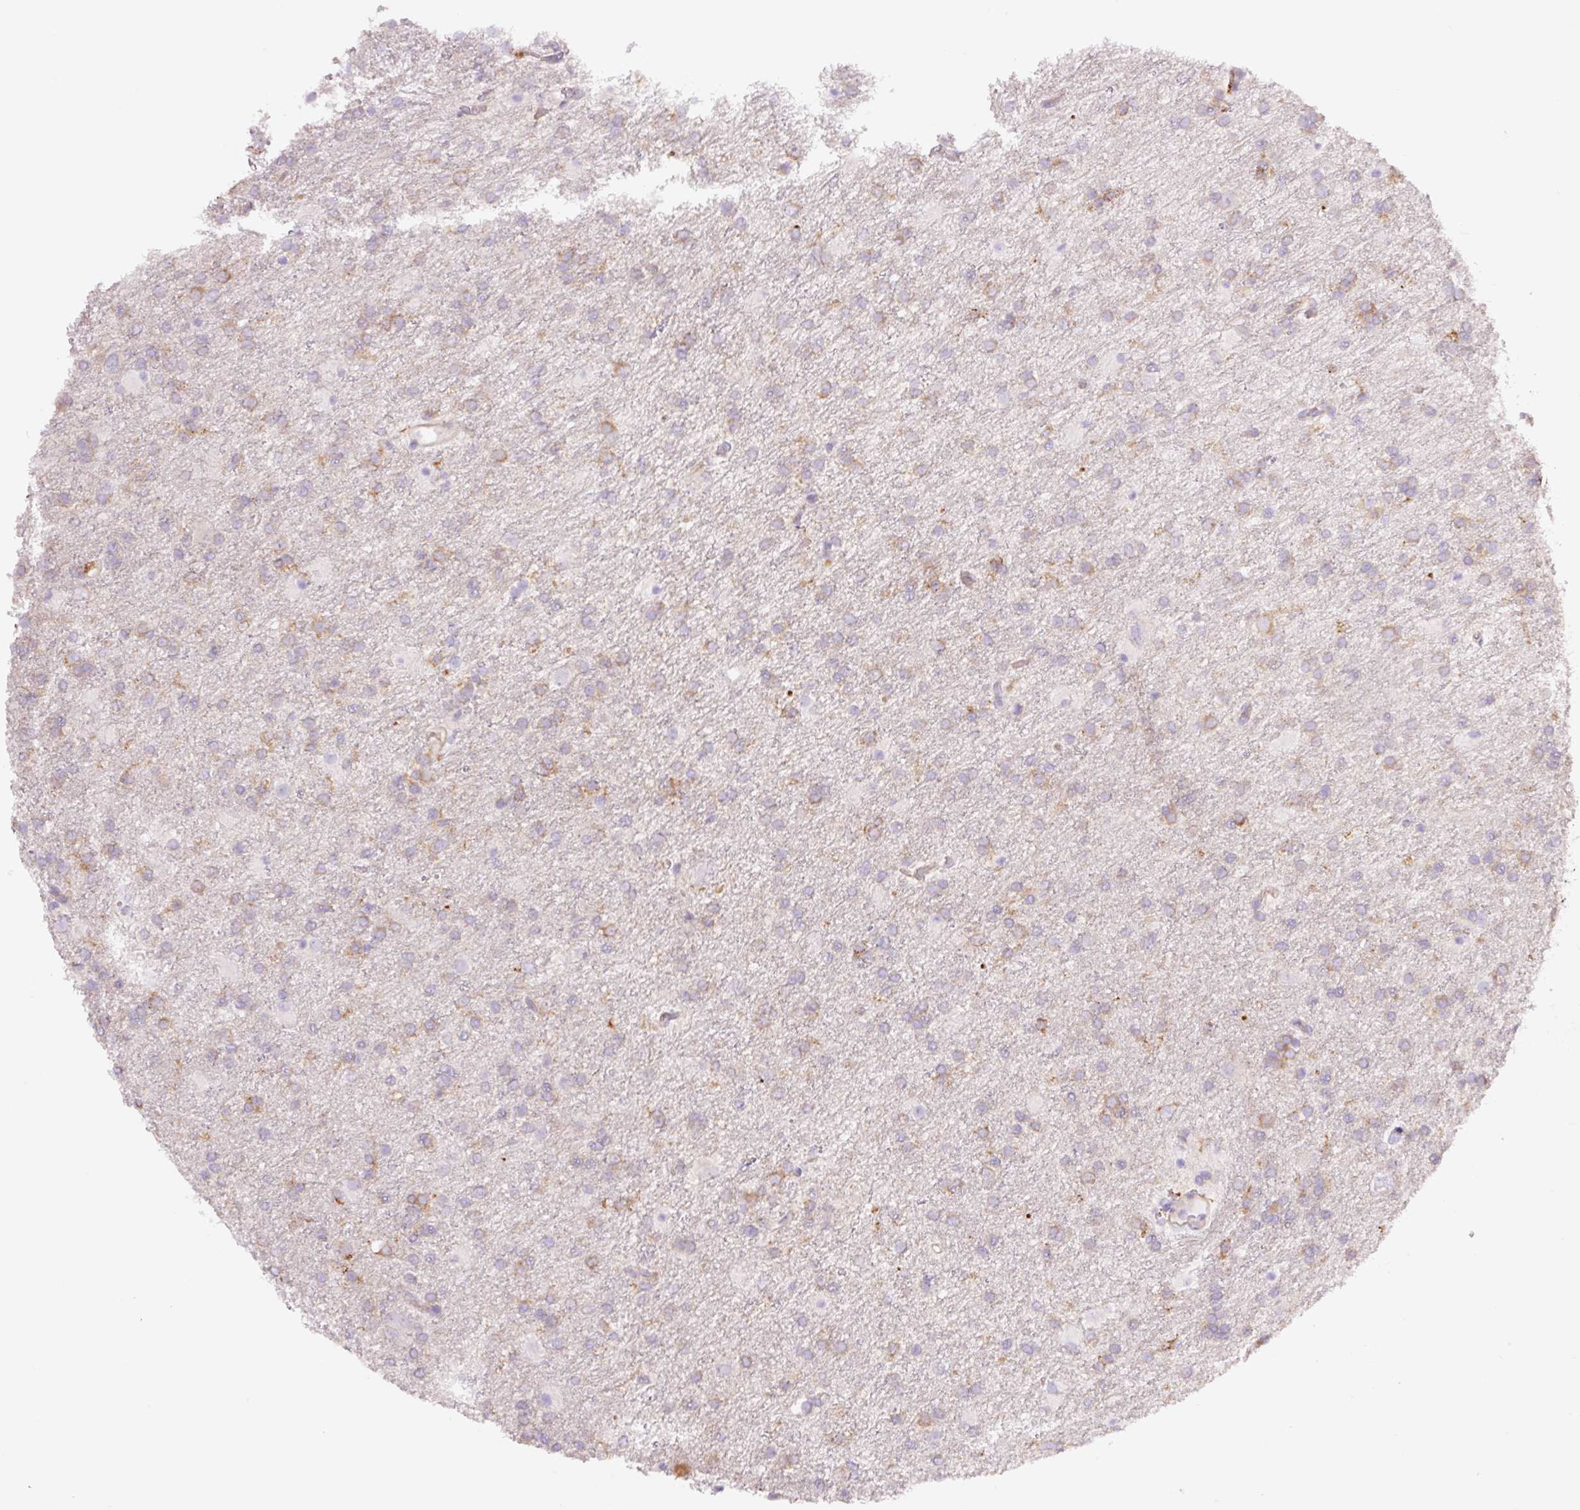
{"staining": {"intensity": "weak", "quantity": "<25%", "location": "cytoplasmic/membranous"}, "tissue": "glioma", "cell_type": "Tumor cells", "image_type": "cancer", "snomed": [{"axis": "morphology", "description": "Glioma, malignant, High grade"}, {"axis": "topography", "description": "Brain"}], "caption": "High power microscopy histopathology image of an IHC photomicrograph of glioma, revealing no significant positivity in tumor cells.", "gene": "SH2D6", "patient": {"sex": "female", "age": 50}}